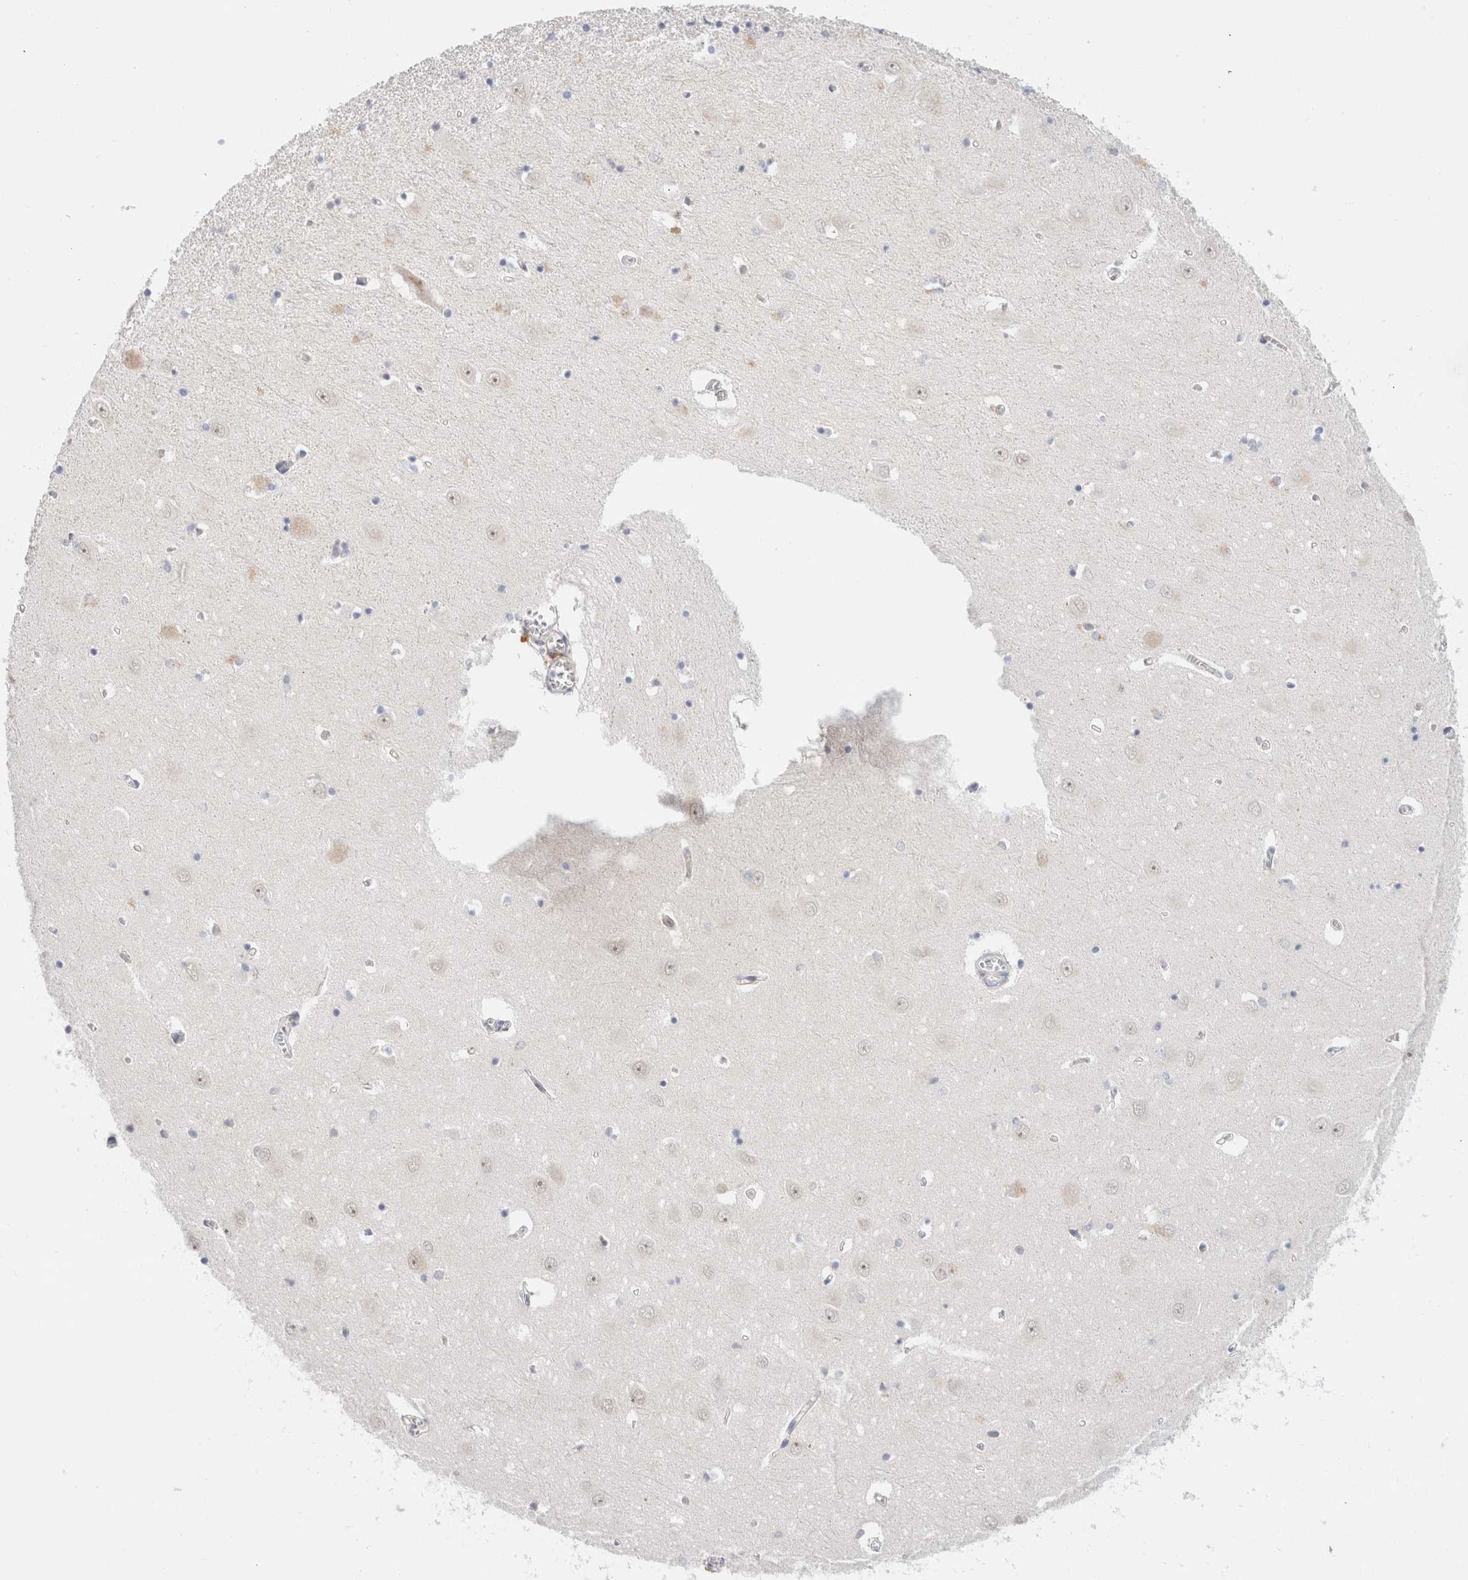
{"staining": {"intensity": "negative", "quantity": "none", "location": "none"}, "tissue": "hippocampus", "cell_type": "Glial cells", "image_type": "normal", "snomed": [{"axis": "morphology", "description": "Normal tissue, NOS"}, {"axis": "topography", "description": "Hippocampus"}], "caption": "Immunohistochemical staining of benign hippocampus reveals no significant staining in glial cells.", "gene": "SDR16C5", "patient": {"sex": "male", "age": 70}}